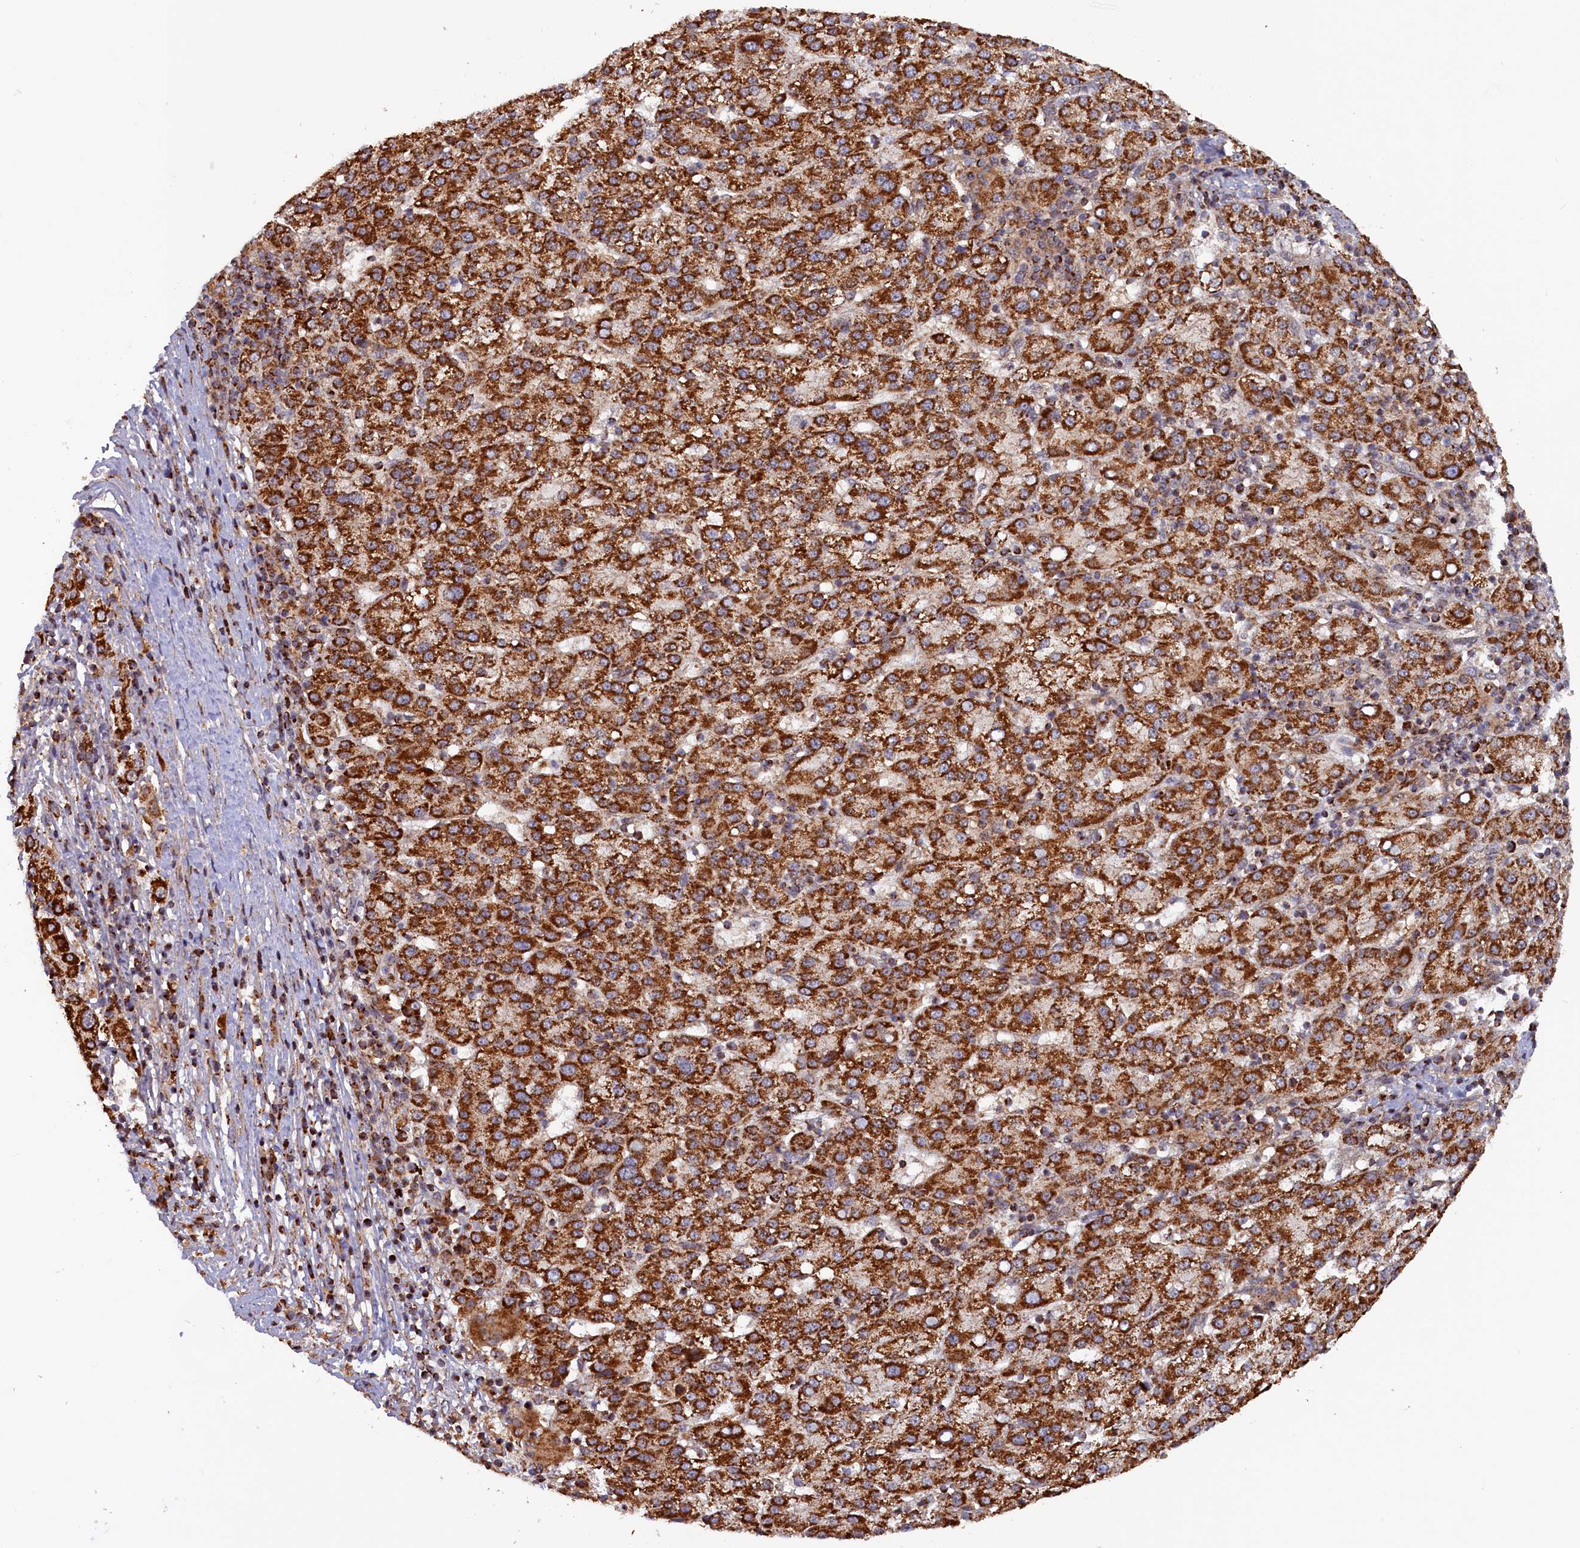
{"staining": {"intensity": "strong", "quantity": ">75%", "location": "cytoplasmic/membranous"}, "tissue": "liver cancer", "cell_type": "Tumor cells", "image_type": "cancer", "snomed": [{"axis": "morphology", "description": "Carcinoma, Hepatocellular, NOS"}, {"axis": "topography", "description": "Liver"}], "caption": "Human liver cancer stained with a brown dye shows strong cytoplasmic/membranous positive expression in about >75% of tumor cells.", "gene": "DUS3L", "patient": {"sex": "female", "age": 58}}